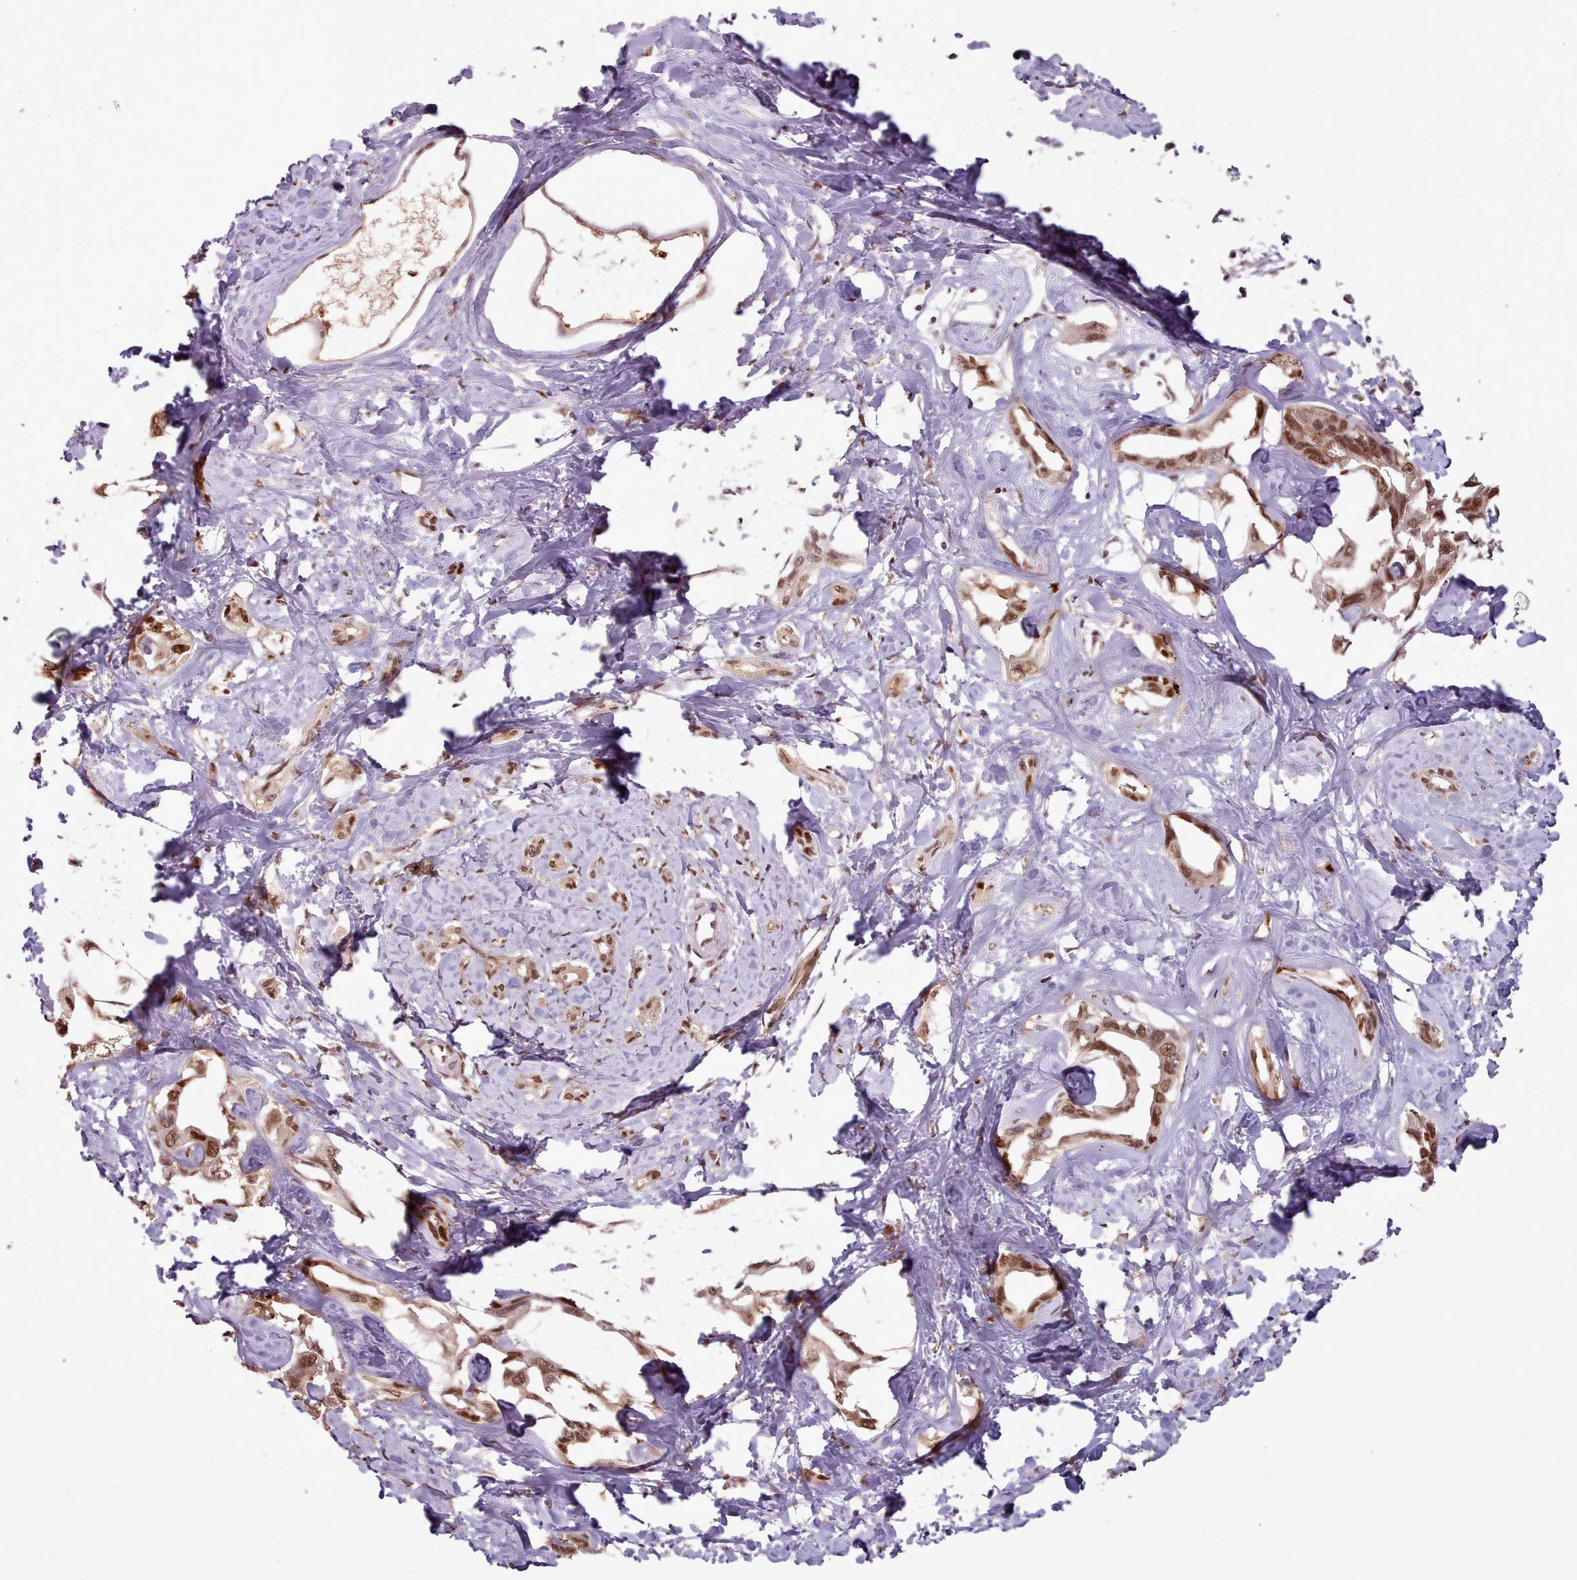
{"staining": {"intensity": "moderate", "quantity": ">75%", "location": "nuclear"}, "tissue": "liver cancer", "cell_type": "Tumor cells", "image_type": "cancer", "snomed": [{"axis": "morphology", "description": "Cholangiocarcinoma"}, {"axis": "topography", "description": "Liver"}], "caption": "The image reveals a brown stain indicating the presence of a protein in the nuclear of tumor cells in liver cancer (cholangiocarcinoma).", "gene": "RPS27A", "patient": {"sex": "male", "age": 59}}